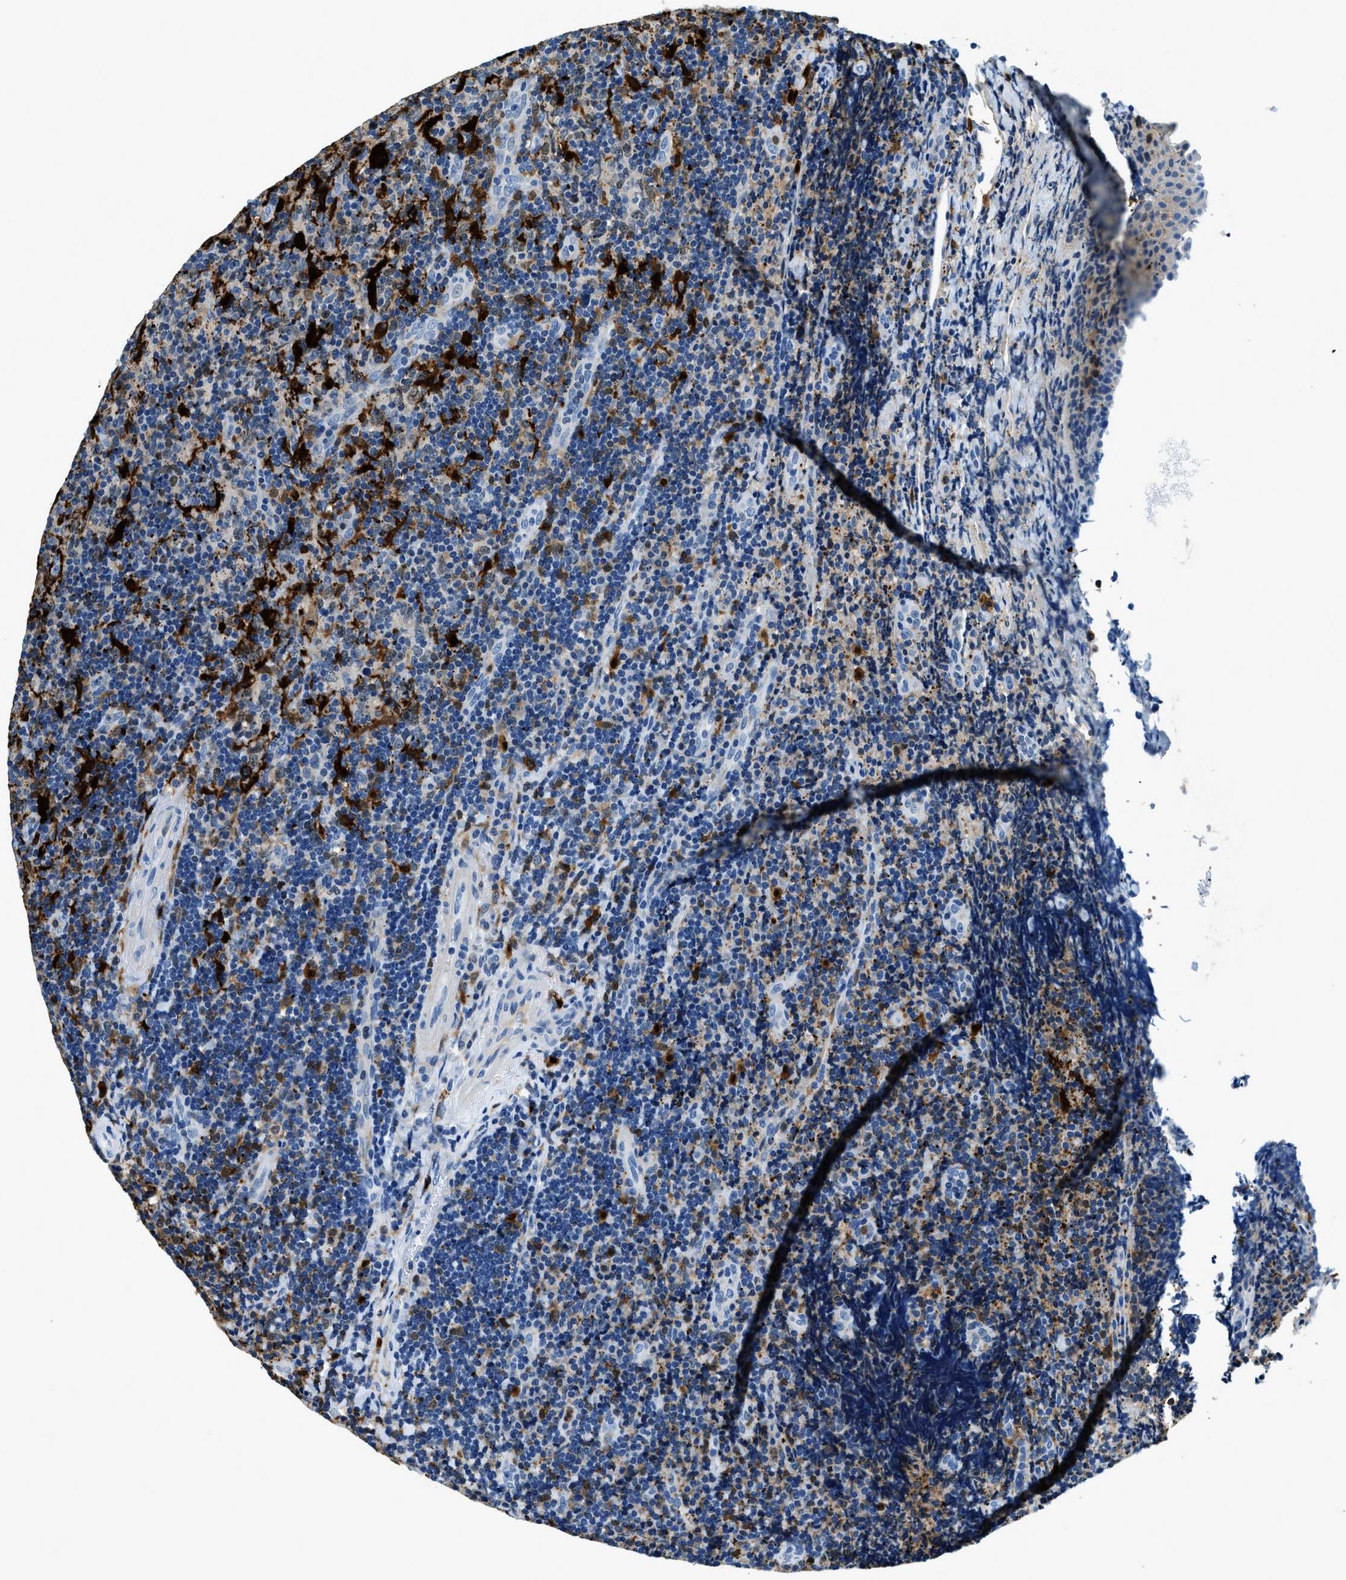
{"staining": {"intensity": "weak", "quantity": "<25%", "location": "cytoplasmic/membranous"}, "tissue": "lymphoma", "cell_type": "Tumor cells", "image_type": "cancer", "snomed": [{"axis": "morphology", "description": "Malignant lymphoma, non-Hodgkin's type, High grade"}, {"axis": "topography", "description": "Tonsil"}], "caption": "DAB (3,3'-diaminobenzidine) immunohistochemical staining of lymphoma reveals no significant staining in tumor cells. The staining is performed using DAB brown chromogen with nuclei counter-stained in using hematoxylin.", "gene": "CAPG", "patient": {"sex": "female", "age": 36}}